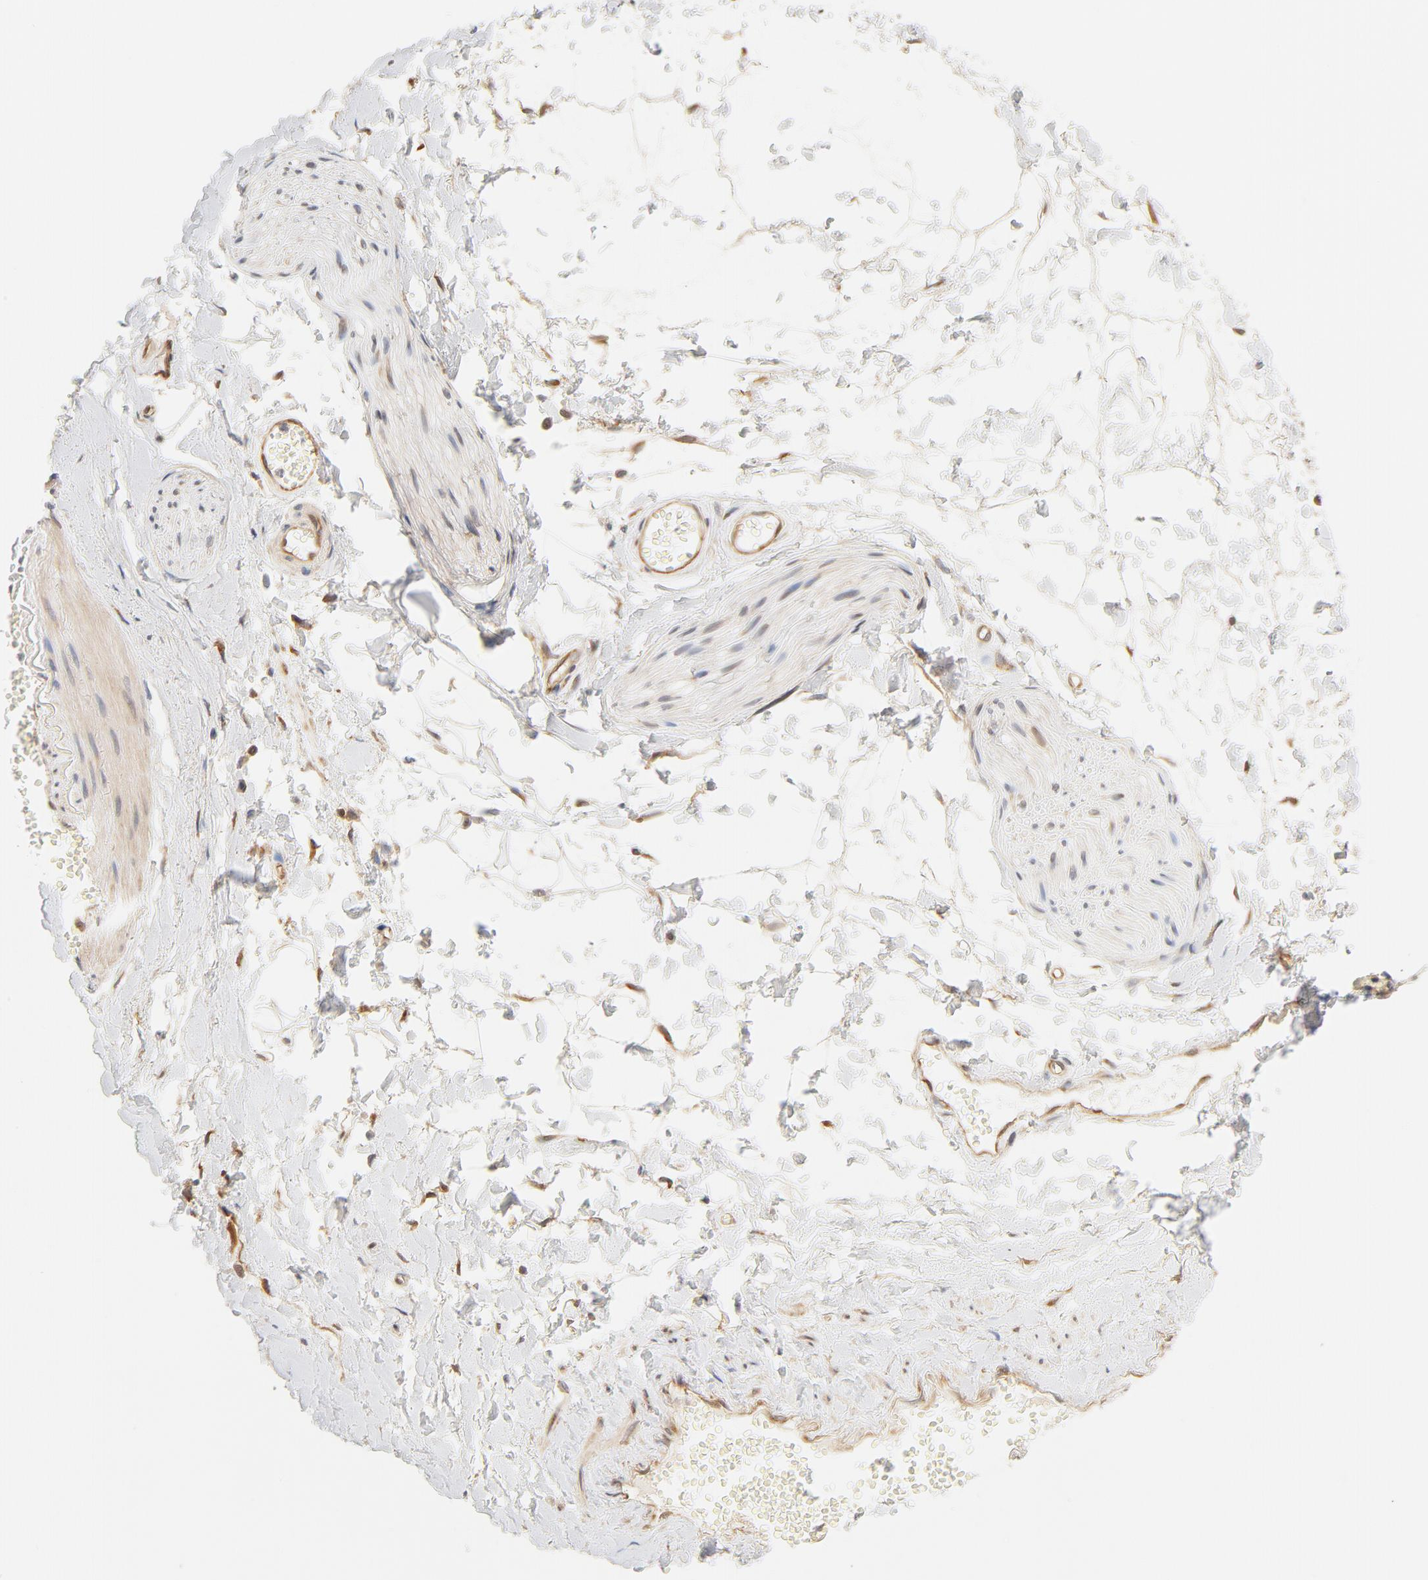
{"staining": {"intensity": "moderate", "quantity": "25%-75%", "location": "cytoplasmic/membranous"}, "tissue": "adipose tissue", "cell_type": "Adipocytes", "image_type": "normal", "snomed": [{"axis": "morphology", "description": "Normal tissue, NOS"}, {"axis": "morphology", "description": "Inflammation, NOS"}, {"axis": "topography", "description": "Salivary gland"}, {"axis": "topography", "description": "Peripheral nerve tissue"}], "caption": "Protein staining of normal adipose tissue demonstrates moderate cytoplasmic/membranous positivity in about 25%-75% of adipocytes. Nuclei are stained in blue.", "gene": "EIF4E", "patient": {"sex": "female", "age": 75}}